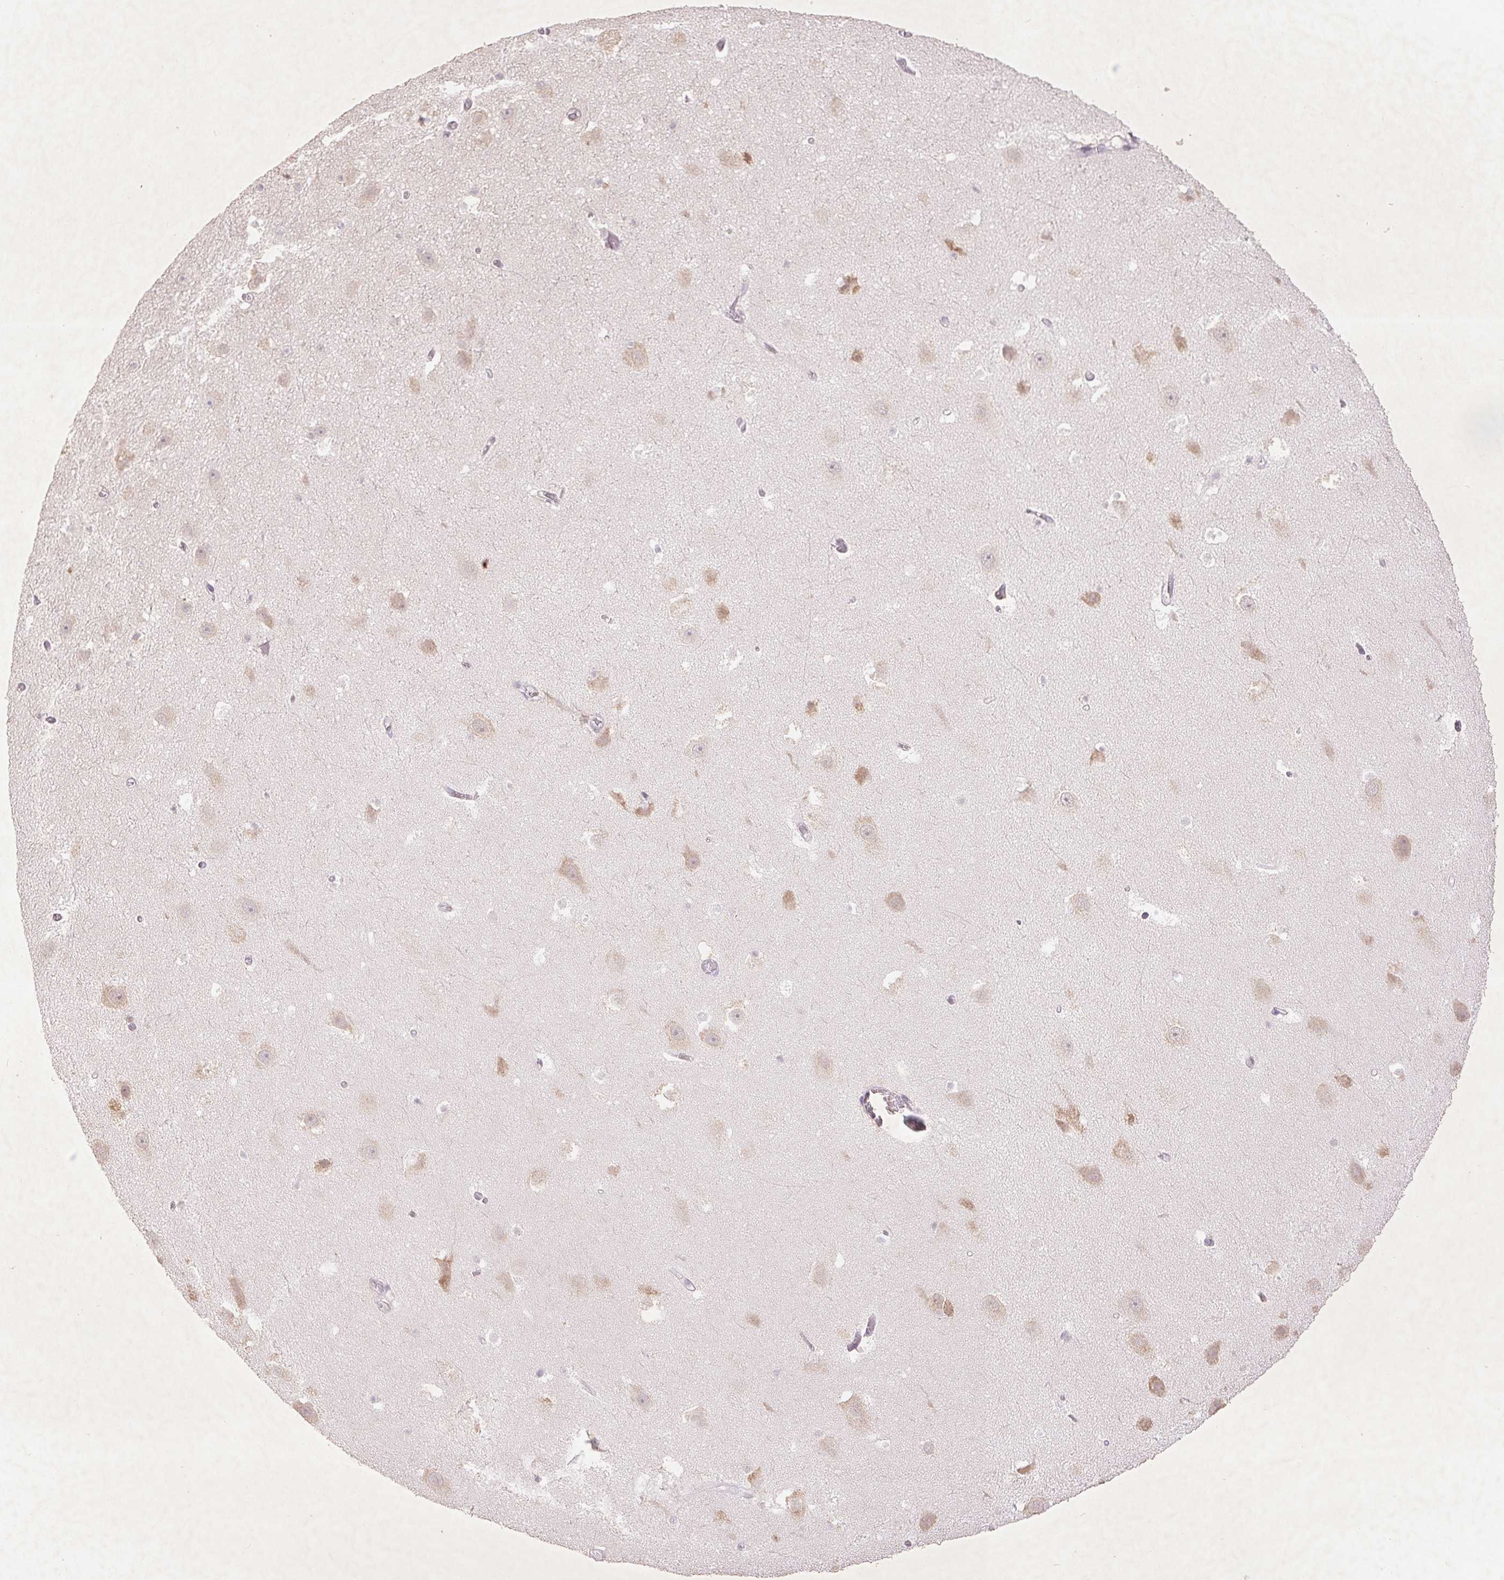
{"staining": {"intensity": "negative", "quantity": "none", "location": "none"}, "tissue": "hippocampus", "cell_type": "Glial cells", "image_type": "normal", "snomed": [{"axis": "morphology", "description": "Normal tissue, NOS"}, {"axis": "topography", "description": "Hippocampus"}], "caption": "An immunohistochemistry (IHC) micrograph of normal hippocampus is shown. There is no staining in glial cells of hippocampus.", "gene": "FAM168B", "patient": {"sex": "male", "age": 26}}